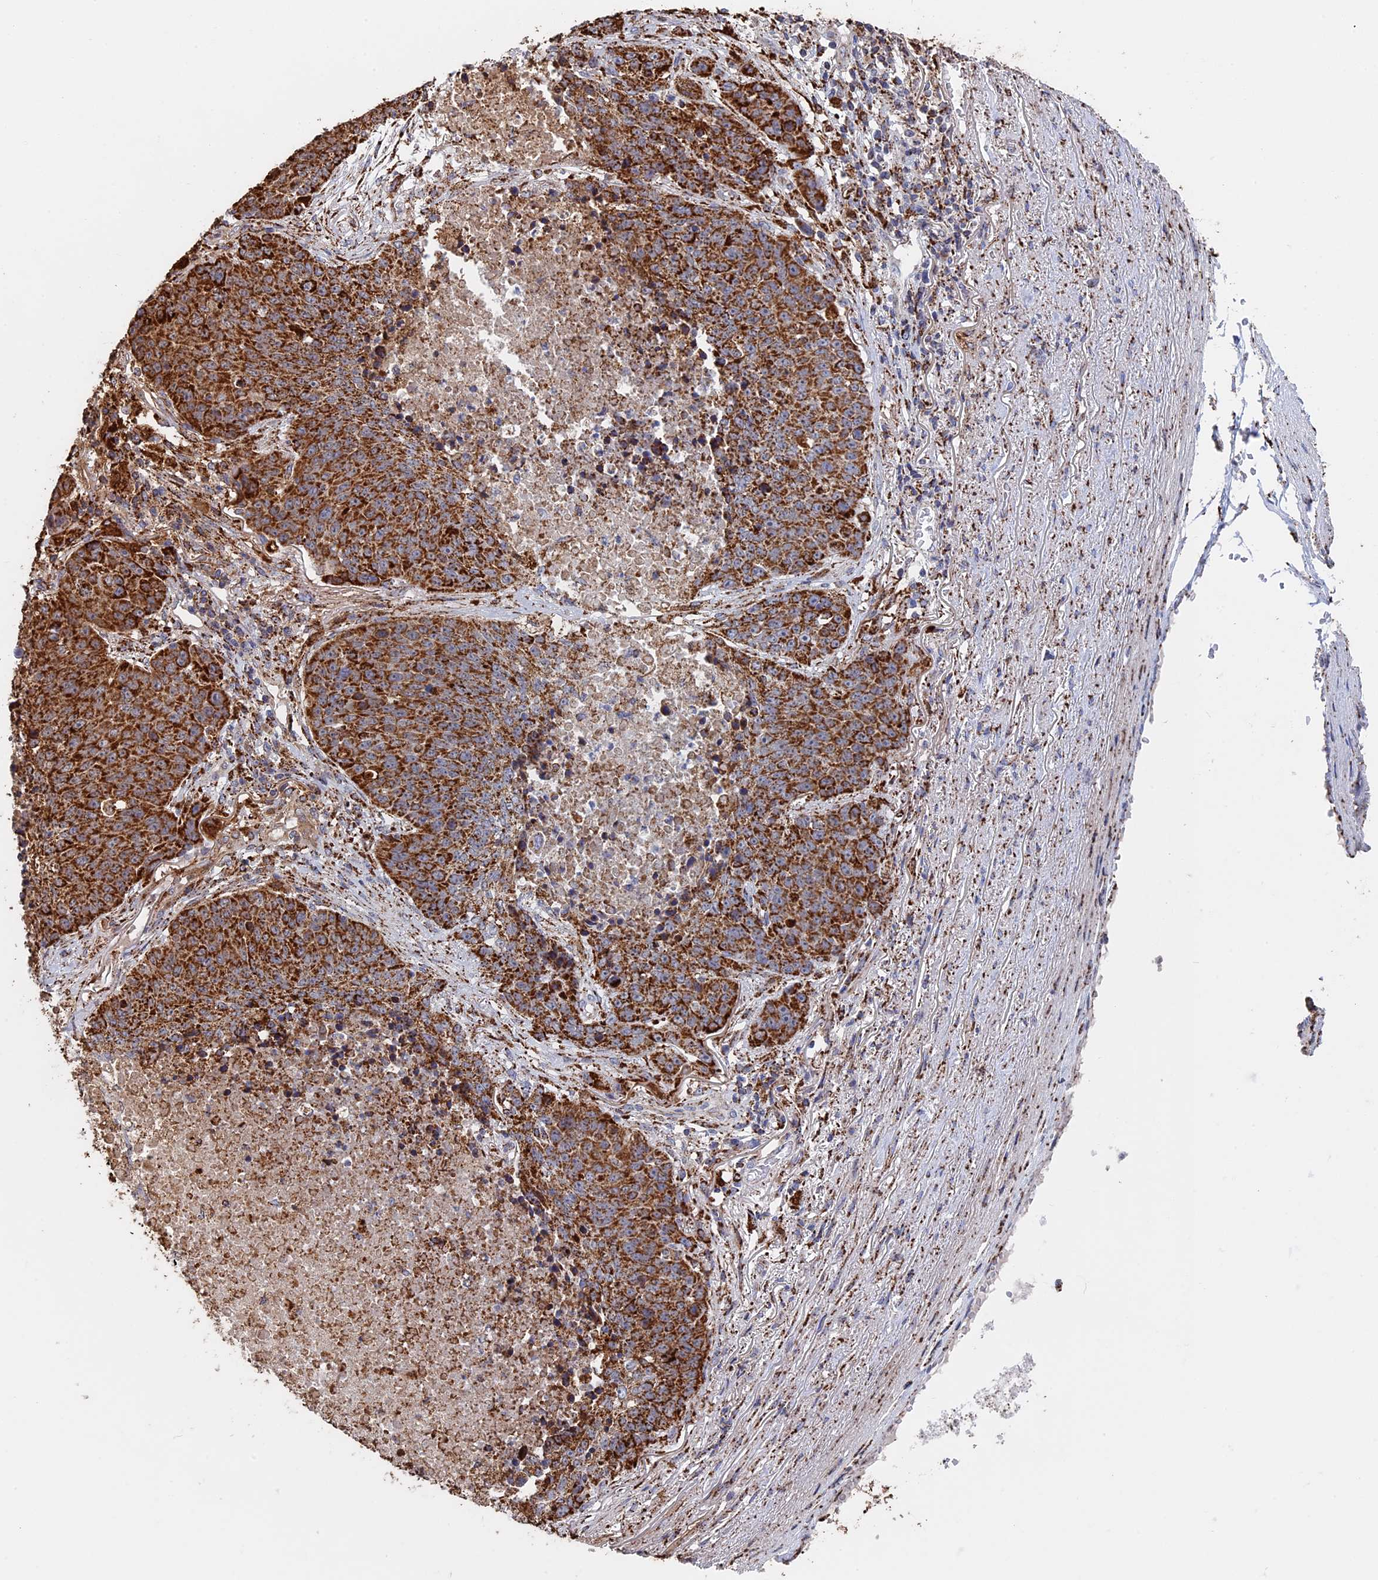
{"staining": {"intensity": "strong", "quantity": ">75%", "location": "cytoplasmic/membranous"}, "tissue": "lung cancer", "cell_type": "Tumor cells", "image_type": "cancer", "snomed": [{"axis": "morphology", "description": "Normal tissue, NOS"}, {"axis": "morphology", "description": "Squamous cell carcinoma, NOS"}, {"axis": "topography", "description": "Lymph node"}, {"axis": "topography", "description": "Lung"}], "caption": "A photomicrograph showing strong cytoplasmic/membranous staining in approximately >75% of tumor cells in lung squamous cell carcinoma, as visualized by brown immunohistochemical staining.", "gene": "SEC24D", "patient": {"sex": "male", "age": 66}}